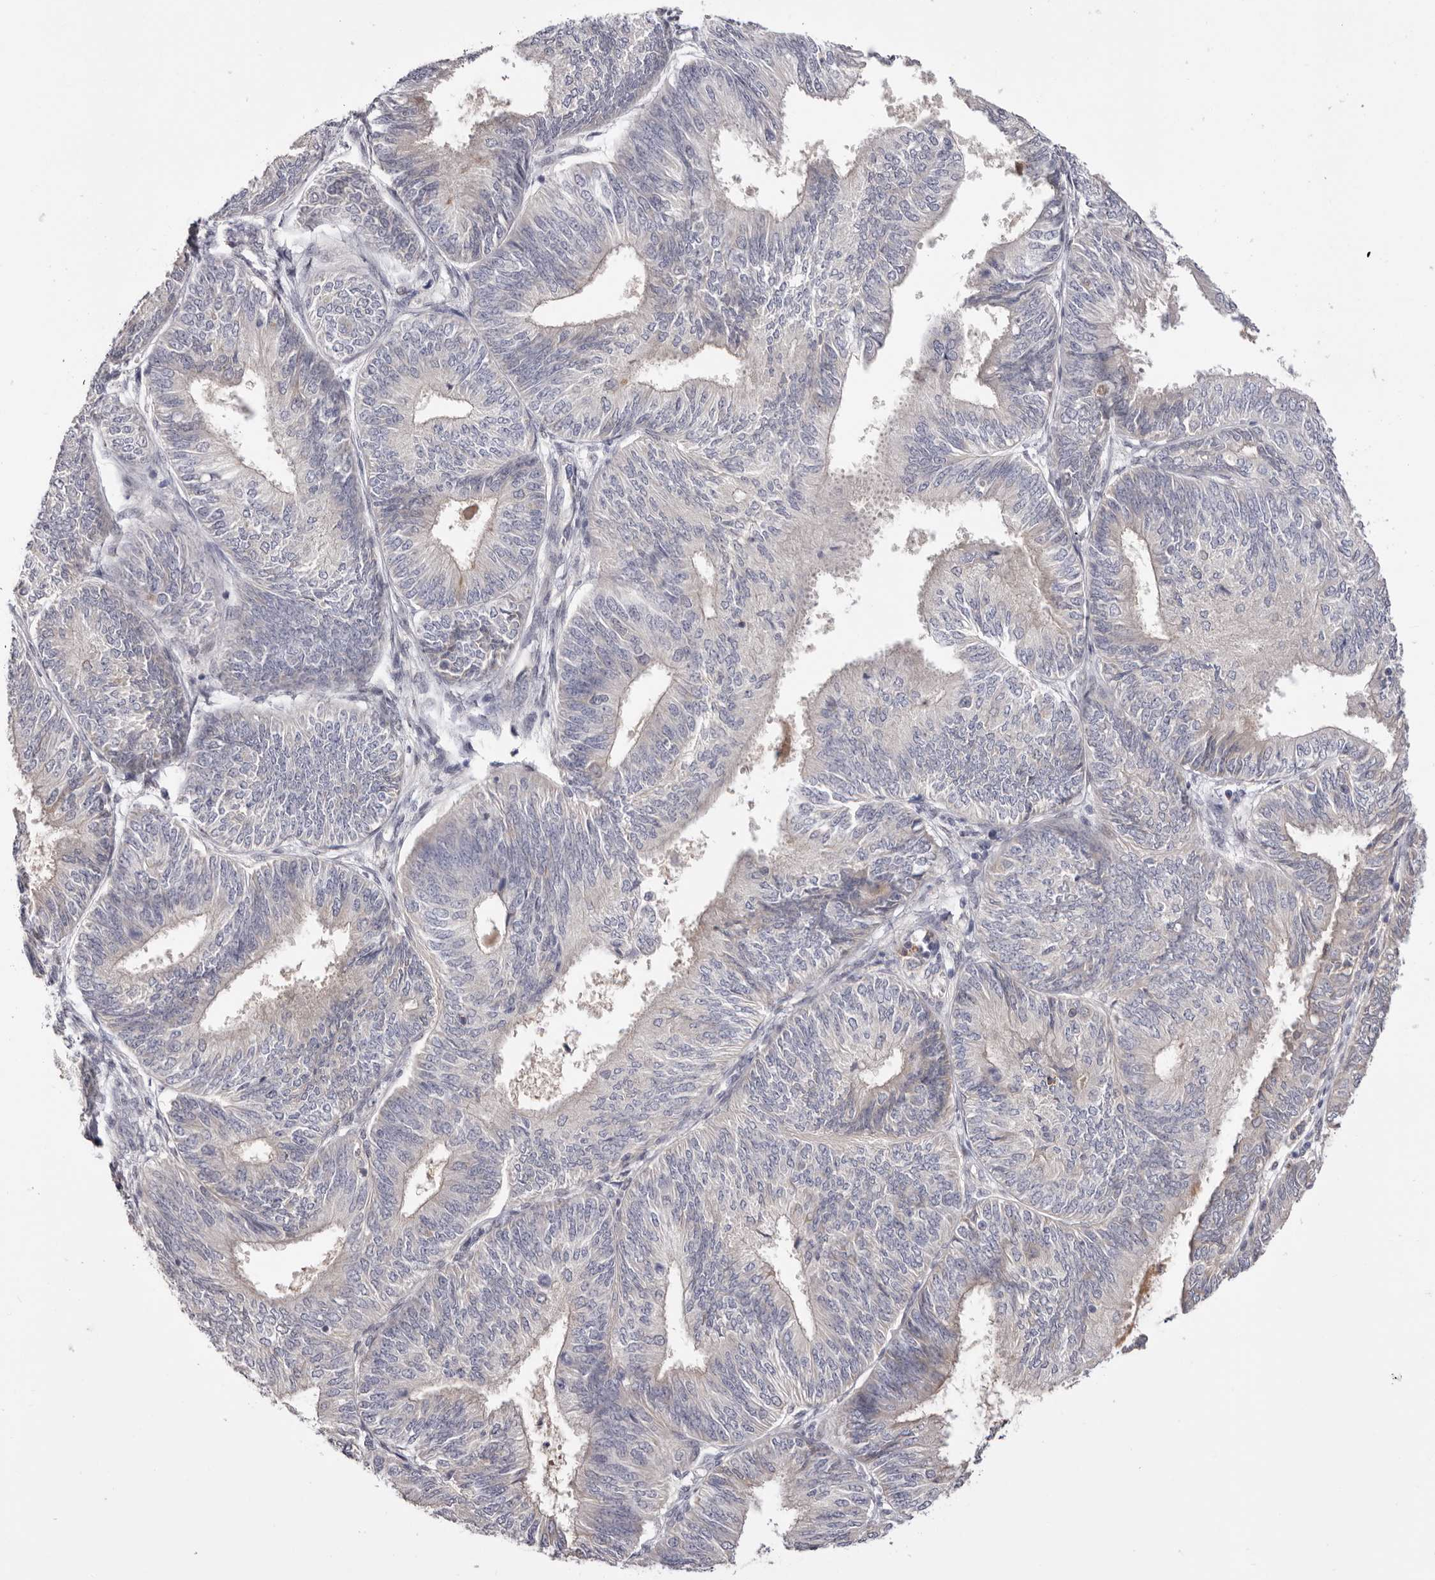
{"staining": {"intensity": "negative", "quantity": "none", "location": "none"}, "tissue": "endometrial cancer", "cell_type": "Tumor cells", "image_type": "cancer", "snomed": [{"axis": "morphology", "description": "Adenocarcinoma, NOS"}, {"axis": "topography", "description": "Endometrium"}], "caption": "IHC histopathology image of adenocarcinoma (endometrial) stained for a protein (brown), which displays no positivity in tumor cells.", "gene": "LMLN", "patient": {"sex": "female", "age": 58}}